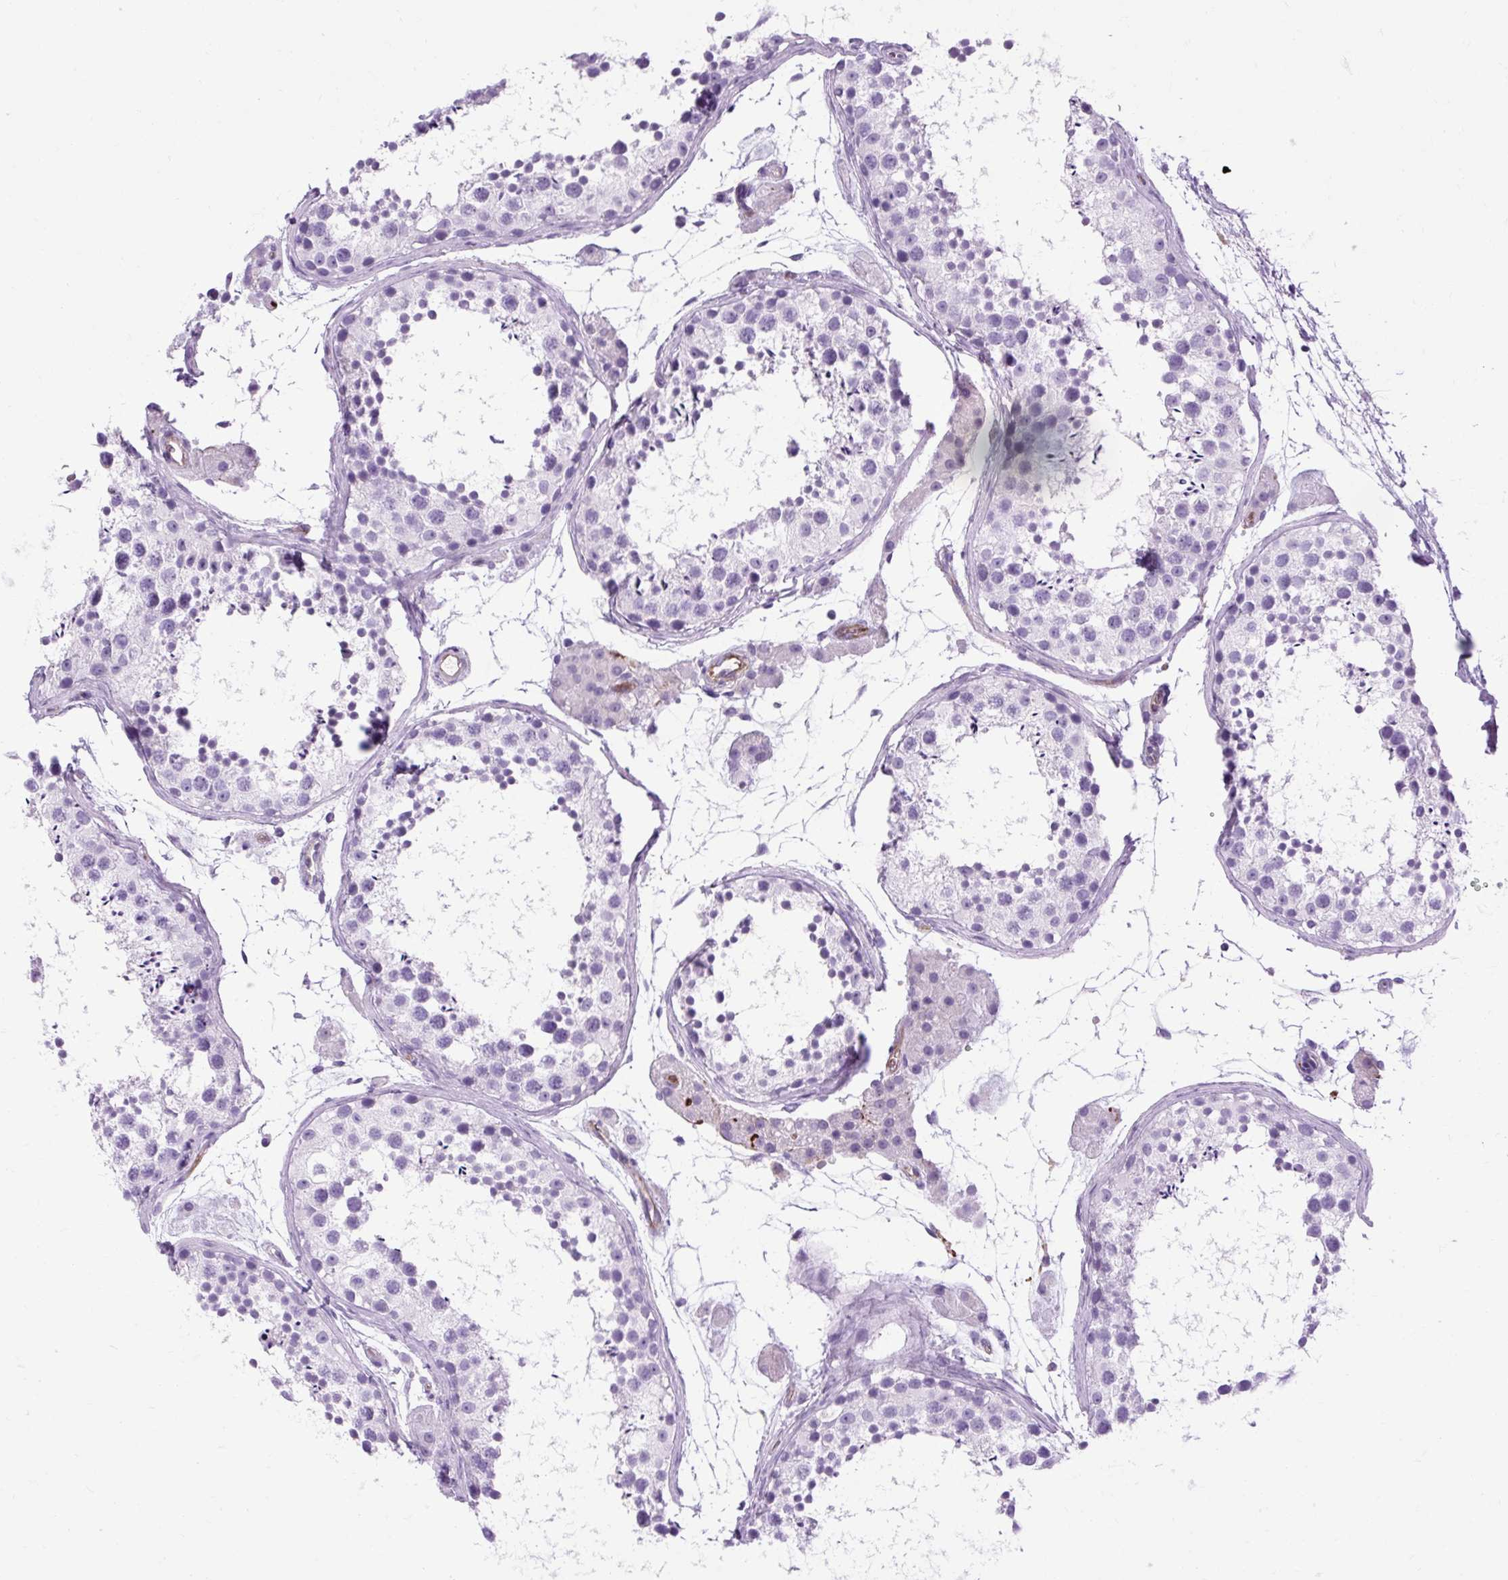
{"staining": {"intensity": "negative", "quantity": "none", "location": "none"}, "tissue": "testis", "cell_type": "Cells in seminiferous ducts", "image_type": "normal", "snomed": [{"axis": "morphology", "description": "Normal tissue, NOS"}, {"axis": "topography", "description": "Testis"}], "caption": "High power microscopy histopathology image of an immunohistochemistry image of normal testis, revealing no significant expression in cells in seminiferous ducts.", "gene": "OOEP", "patient": {"sex": "male", "age": 41}}